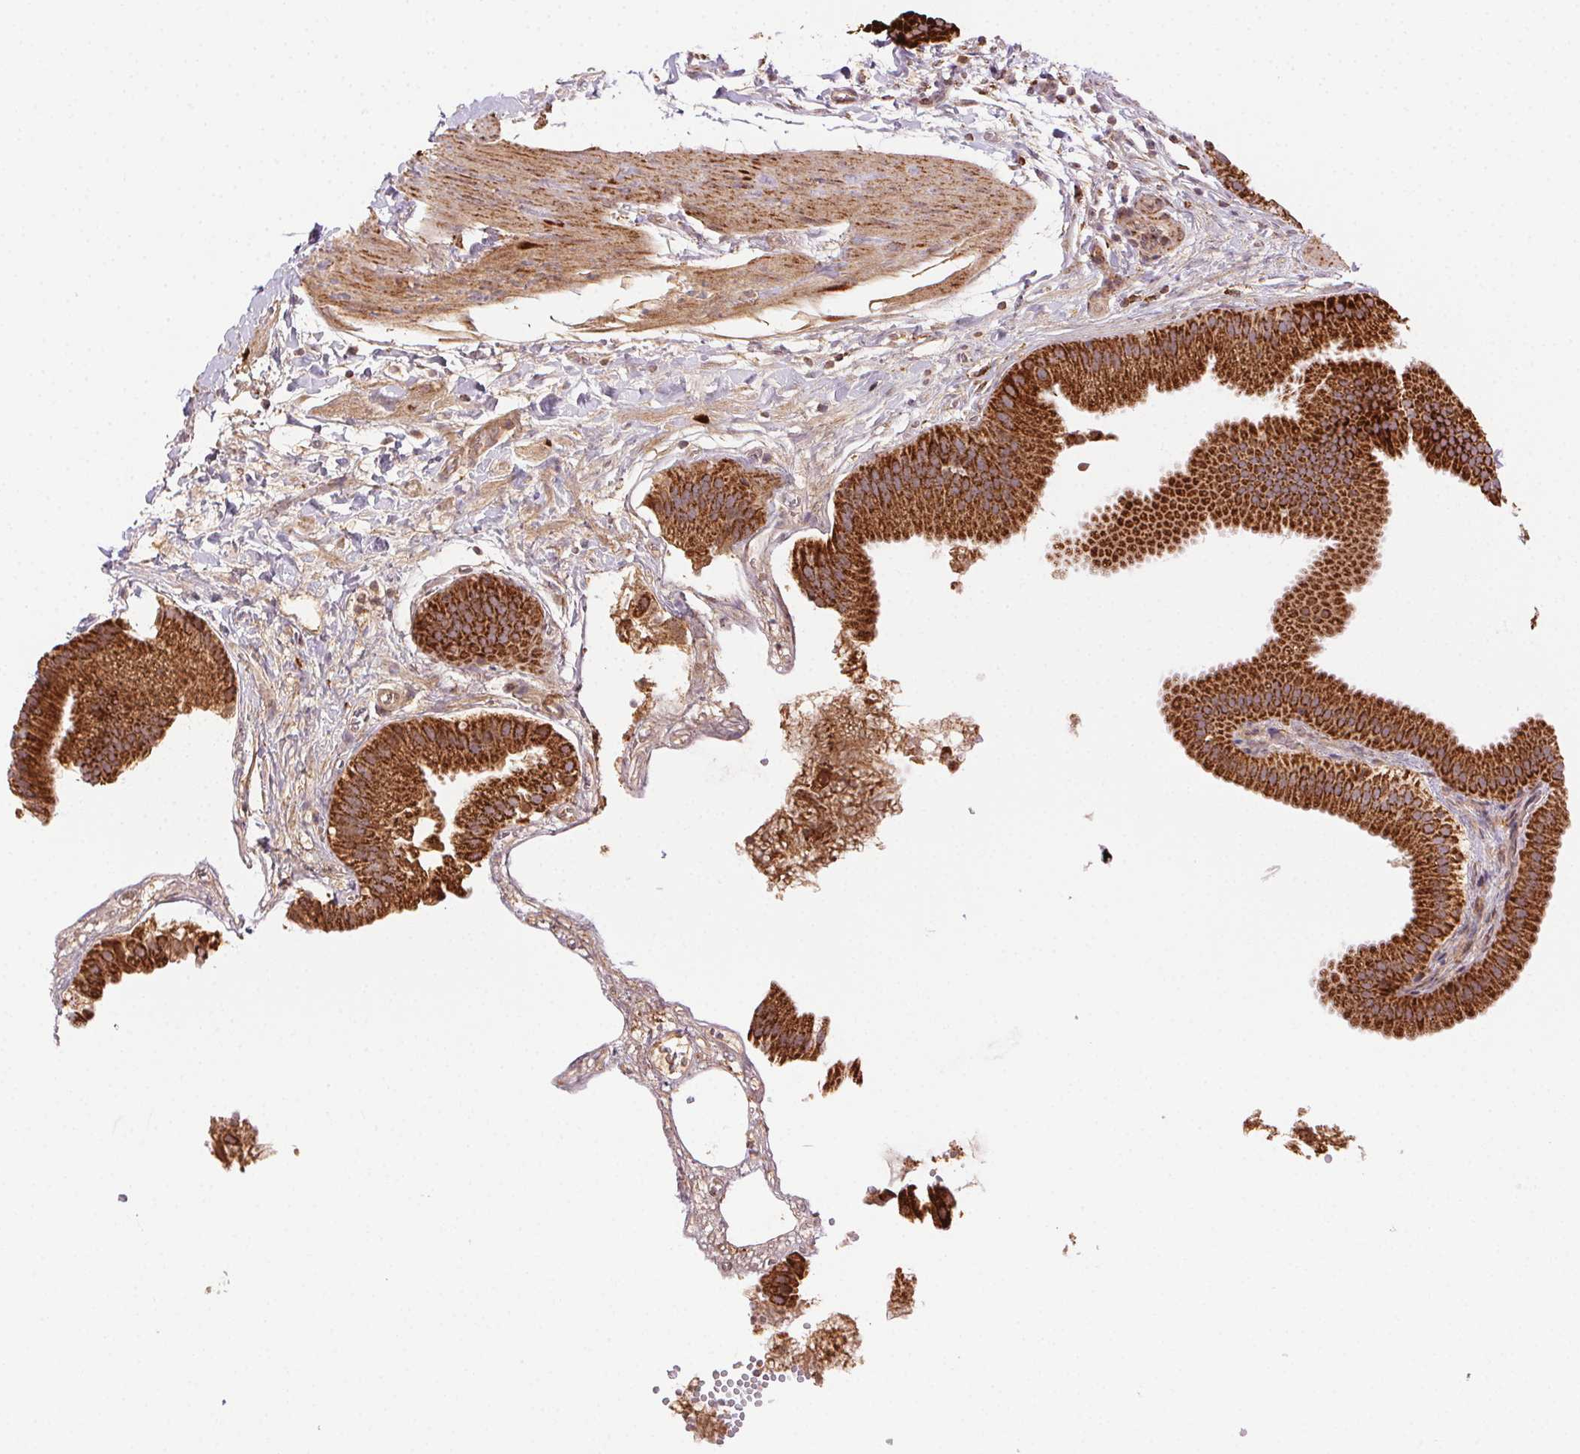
{"staining": {"intensity": "strong", "quantity": ">75%", "location": "cytoplasmic/membranous"}, "tissue": "gallbladder", "cell_type": "Glandular cells", "image_type": "normal", "snomed": [{"axis": "morphology", "description": "Normal tissue, NOS"}, {"axis": "topography", "description": "Gallbladder"}], "caption": "High-magnification brightfield microscopy of benign gallbladder stained with DAB (brown) and counterstained with hematoxylin (blue). glandular cells exhibit strong cytoplasmic/membranous expression is identified in approximately>75% of cells. (IHC, brightfield microscopy, high magnification).", "gene": "CLPB", "patient": {"sex": "female", "age": 63}}